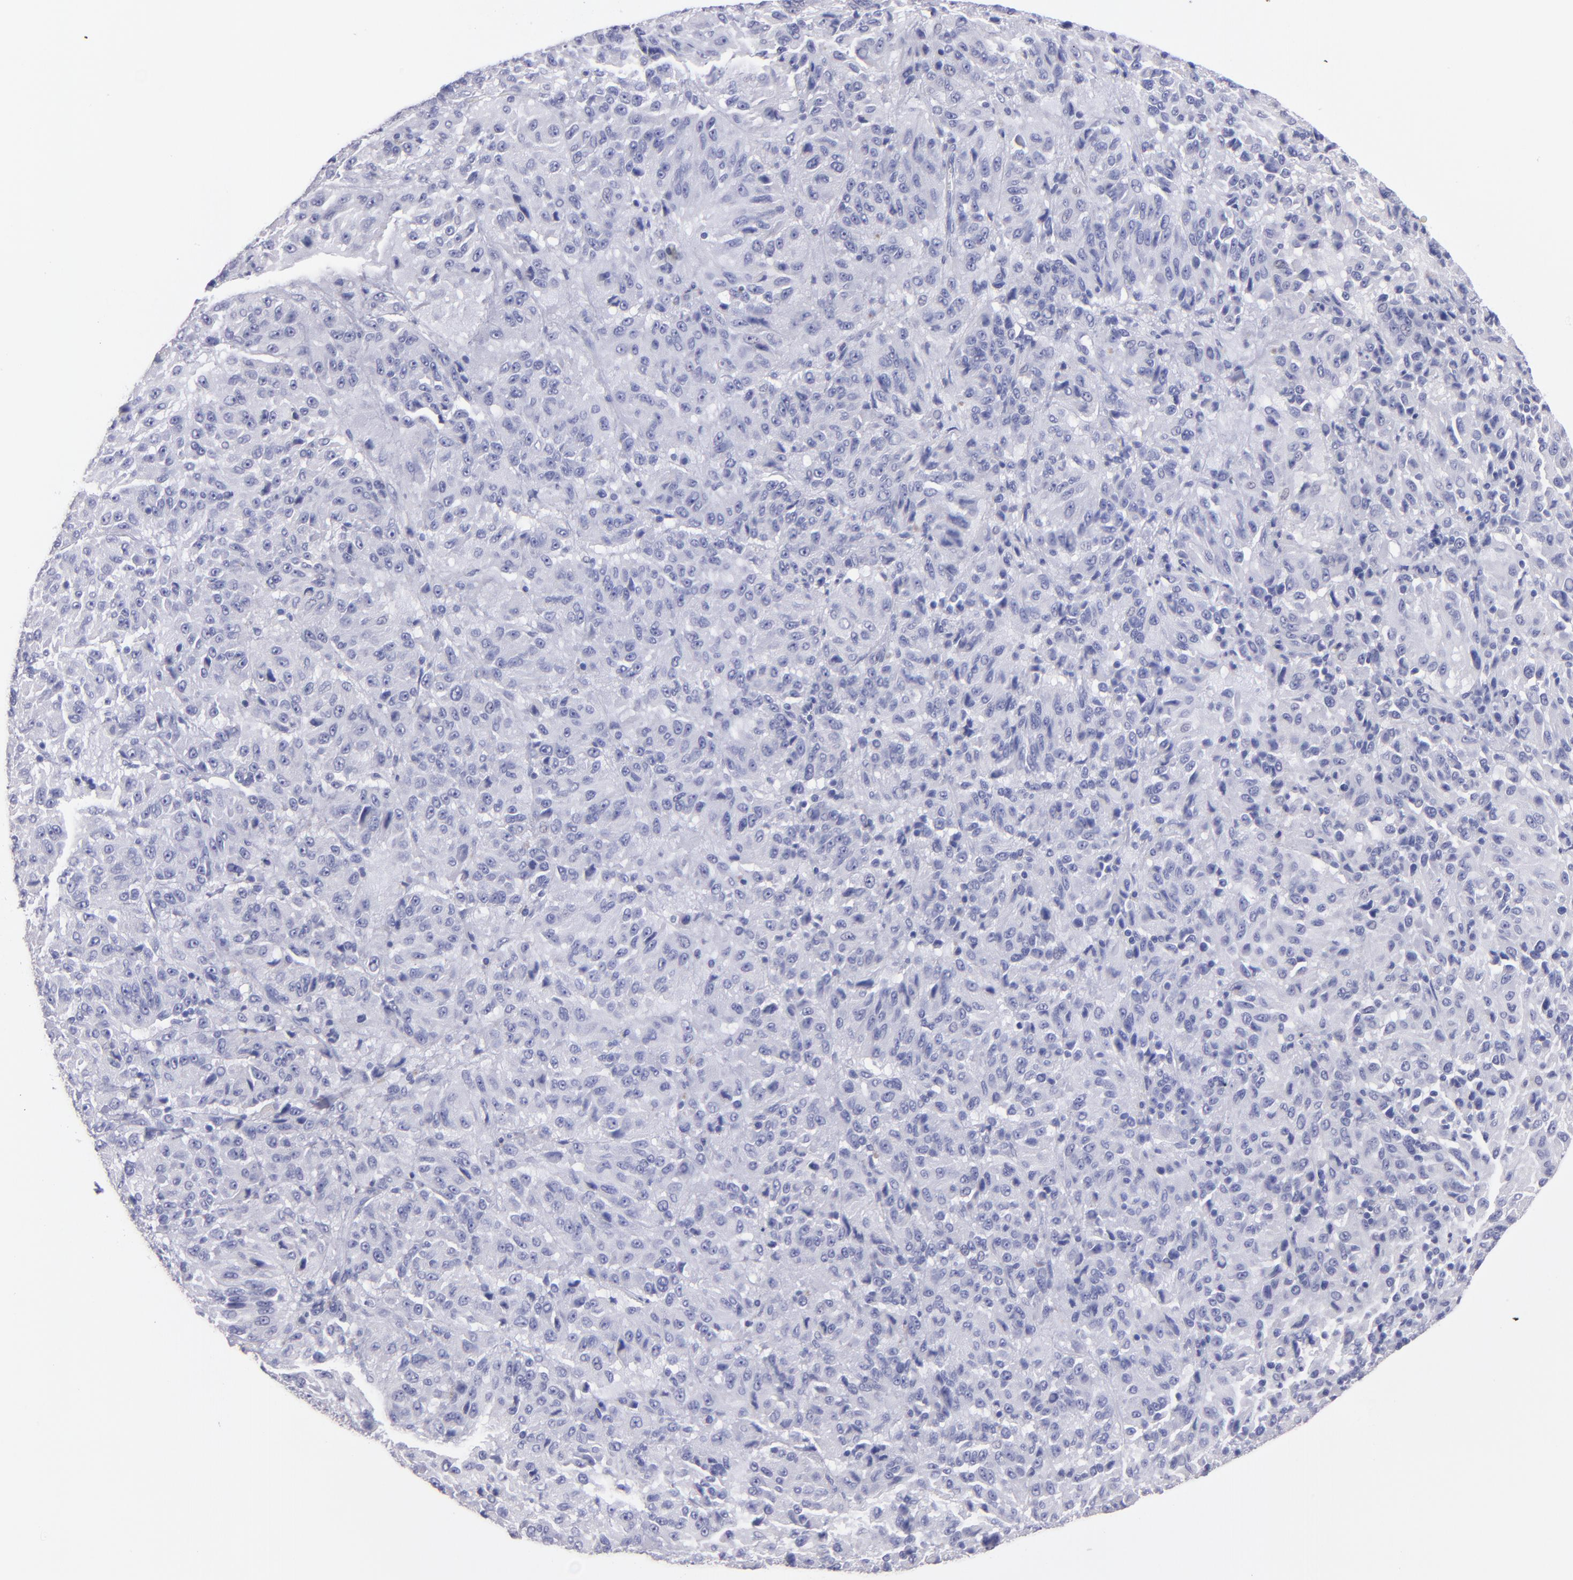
{"staining": {"intensity": "negative", "quantity": "none", "location": "none"}, "tissue": "melanoma", "cell_type": "Tumor cells", "image_type": "cancer", "snomed": [{"axis": "morphology", "description": "Malignant melanoma, Metastatic site"}, {"axis": "topography", "description": "Lung"}], "caption": "Protein analysis of malignant melanoma (metastatic site) shows no significant expression in tumor cells. (DAB immunohistochemistry (IHC), high magnification).", "gene": "TG", "patient": {"sex": "male", "age": 64}}